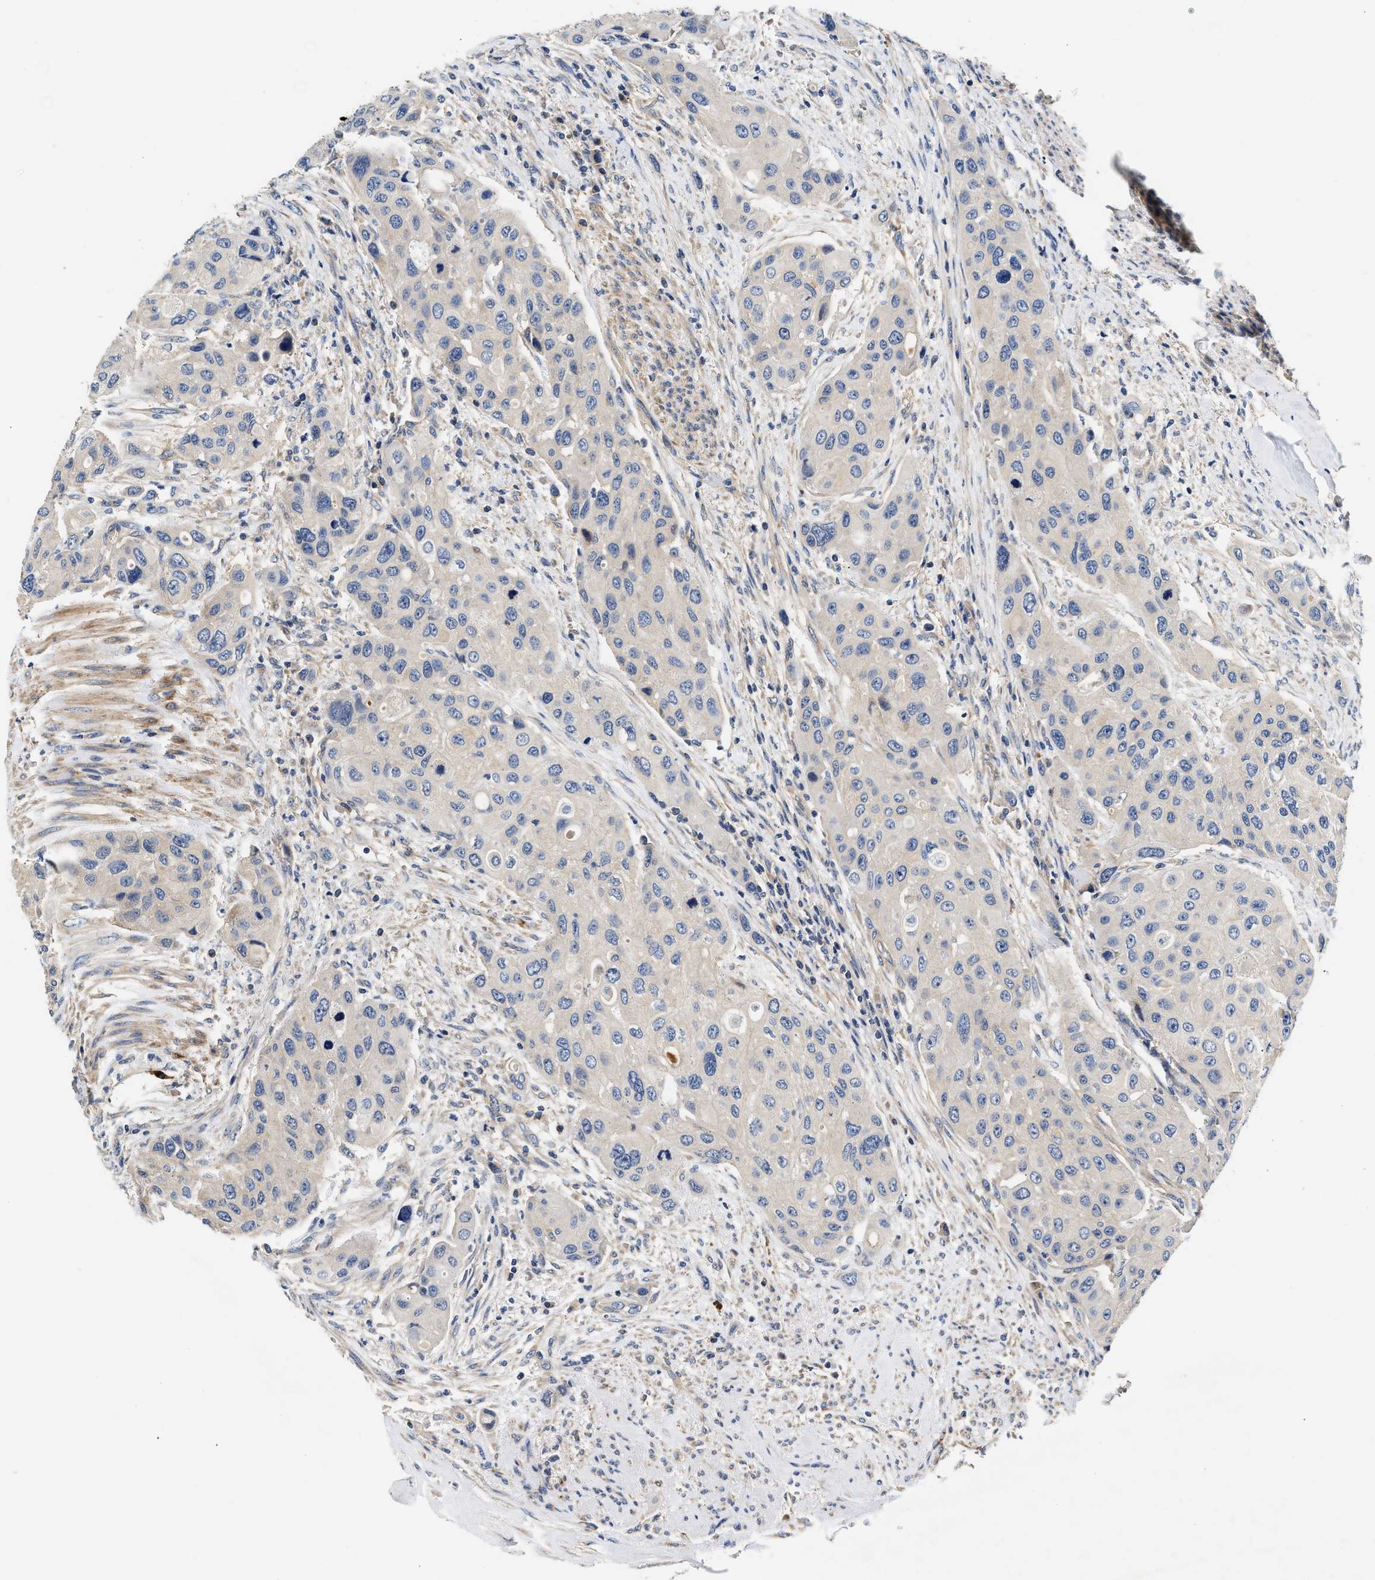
{"staining": {"intensity": "negative", "quantity": "none", "location": "none"}, "tissue": "urothelial cancer", "cell_type": "Tumor cells", "image_type": "cancer", "snomed": [{"axis": "morphology", "description": "Urothelial carcinoma, High grade"}, {"axis": "topography", "description": "Urinary bladder"}], "caption": "DAB (3,3'-diaminobenzidine) immunohistochemical staining of urothelial cancer demonstrates no significant staining in tumor cells.", "gene": "TEX2", "patient": {"sex": "female", "age": 56}}